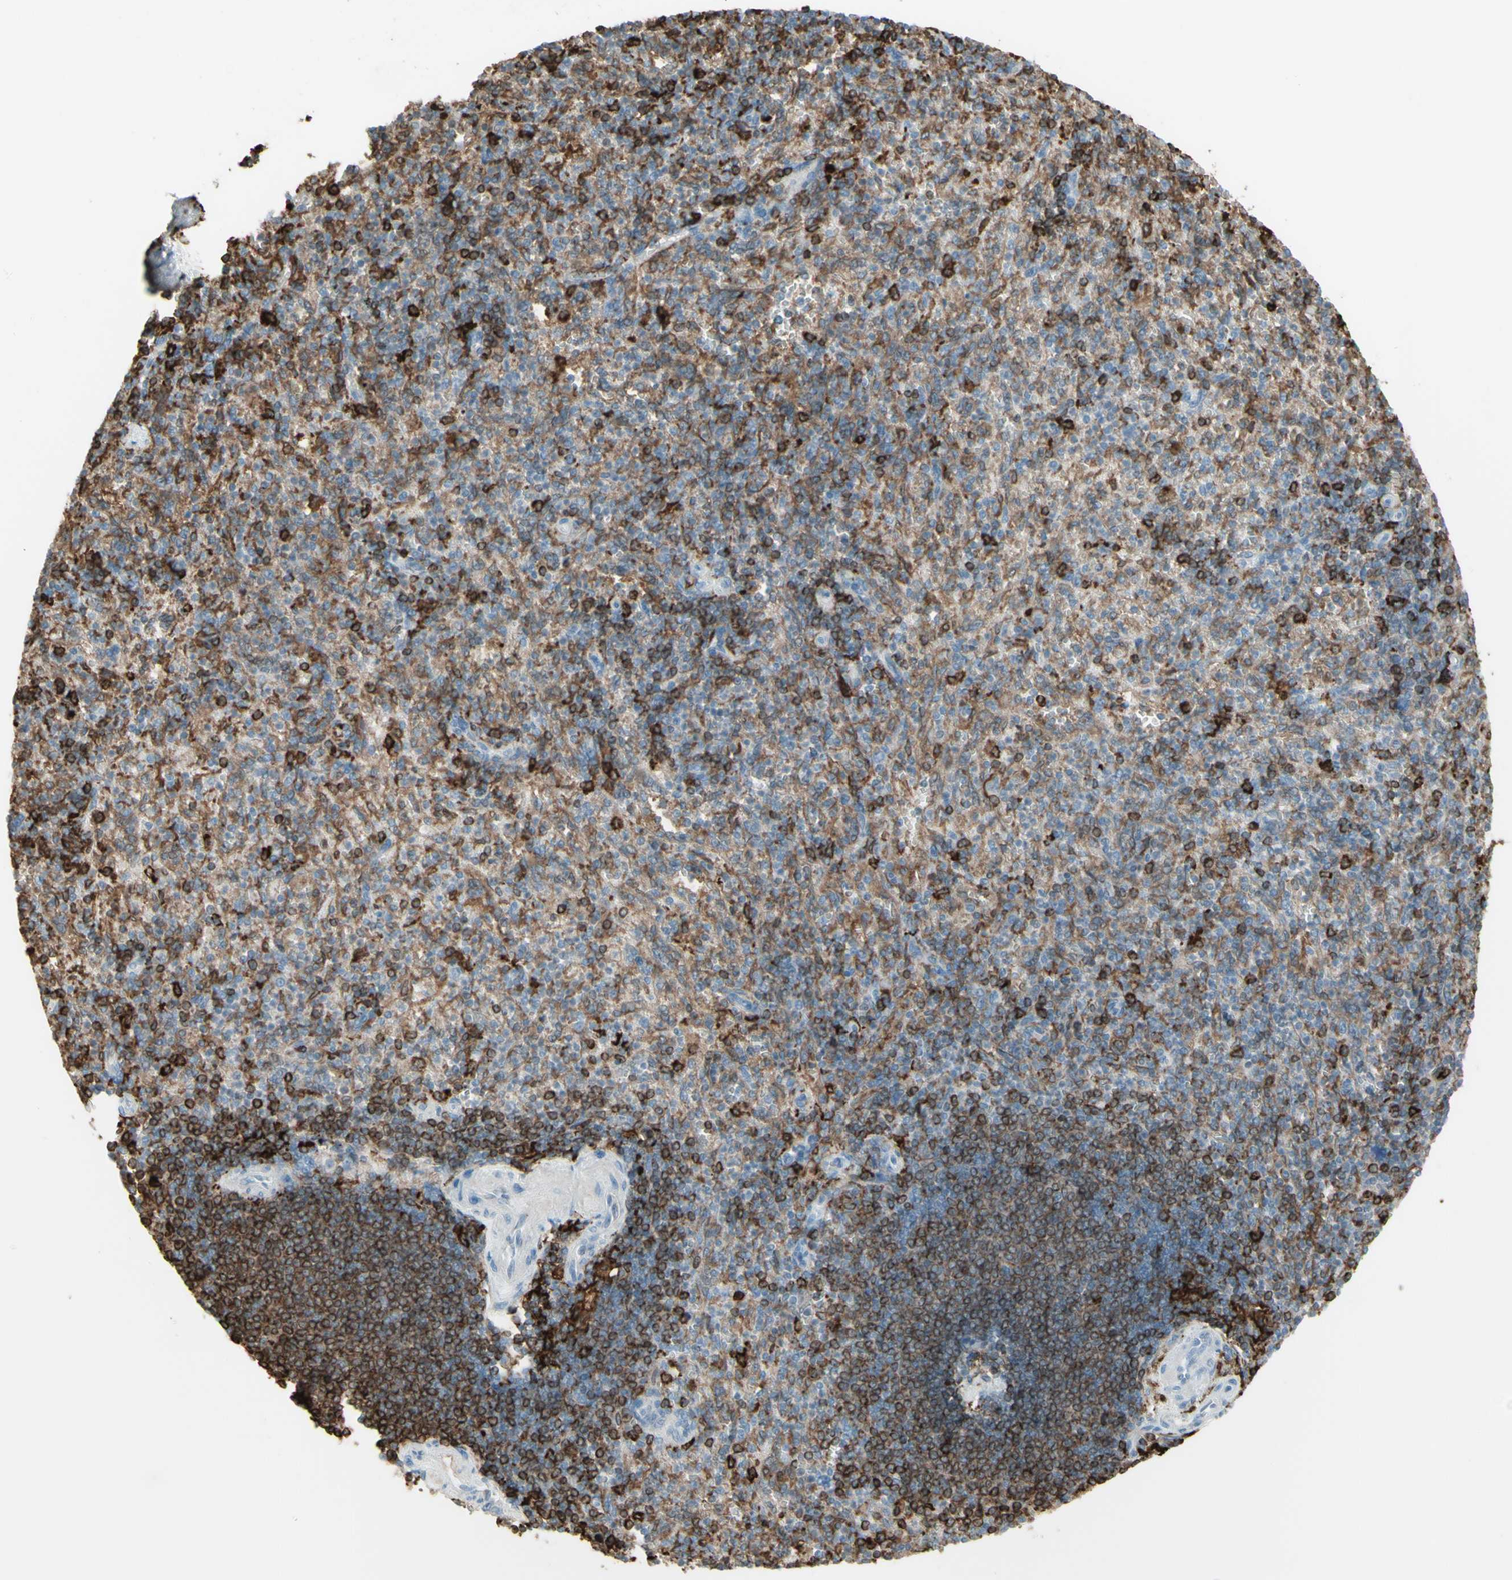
{"staining": {"intensity": "strong", "quantity": "25%-75%", "location": "cytoplasmic/membranous"}, "tissue": "spleen", "cell_type": "Cells in red pulp", "image_type": "normal", "snomed": [{"axis": "morphology", "description": "Normal tissue, NOS"}, {"axis": "topography", "description": "Spleen"}], "caption": "Strong cytoplasmic/membranous expression for a protein is seen in approximately 25%-75% of cells in red pulp of benign spleen using immunohistochemistry.", "gene": "HLA", "patient": {"sex": "female", "age": 74}}